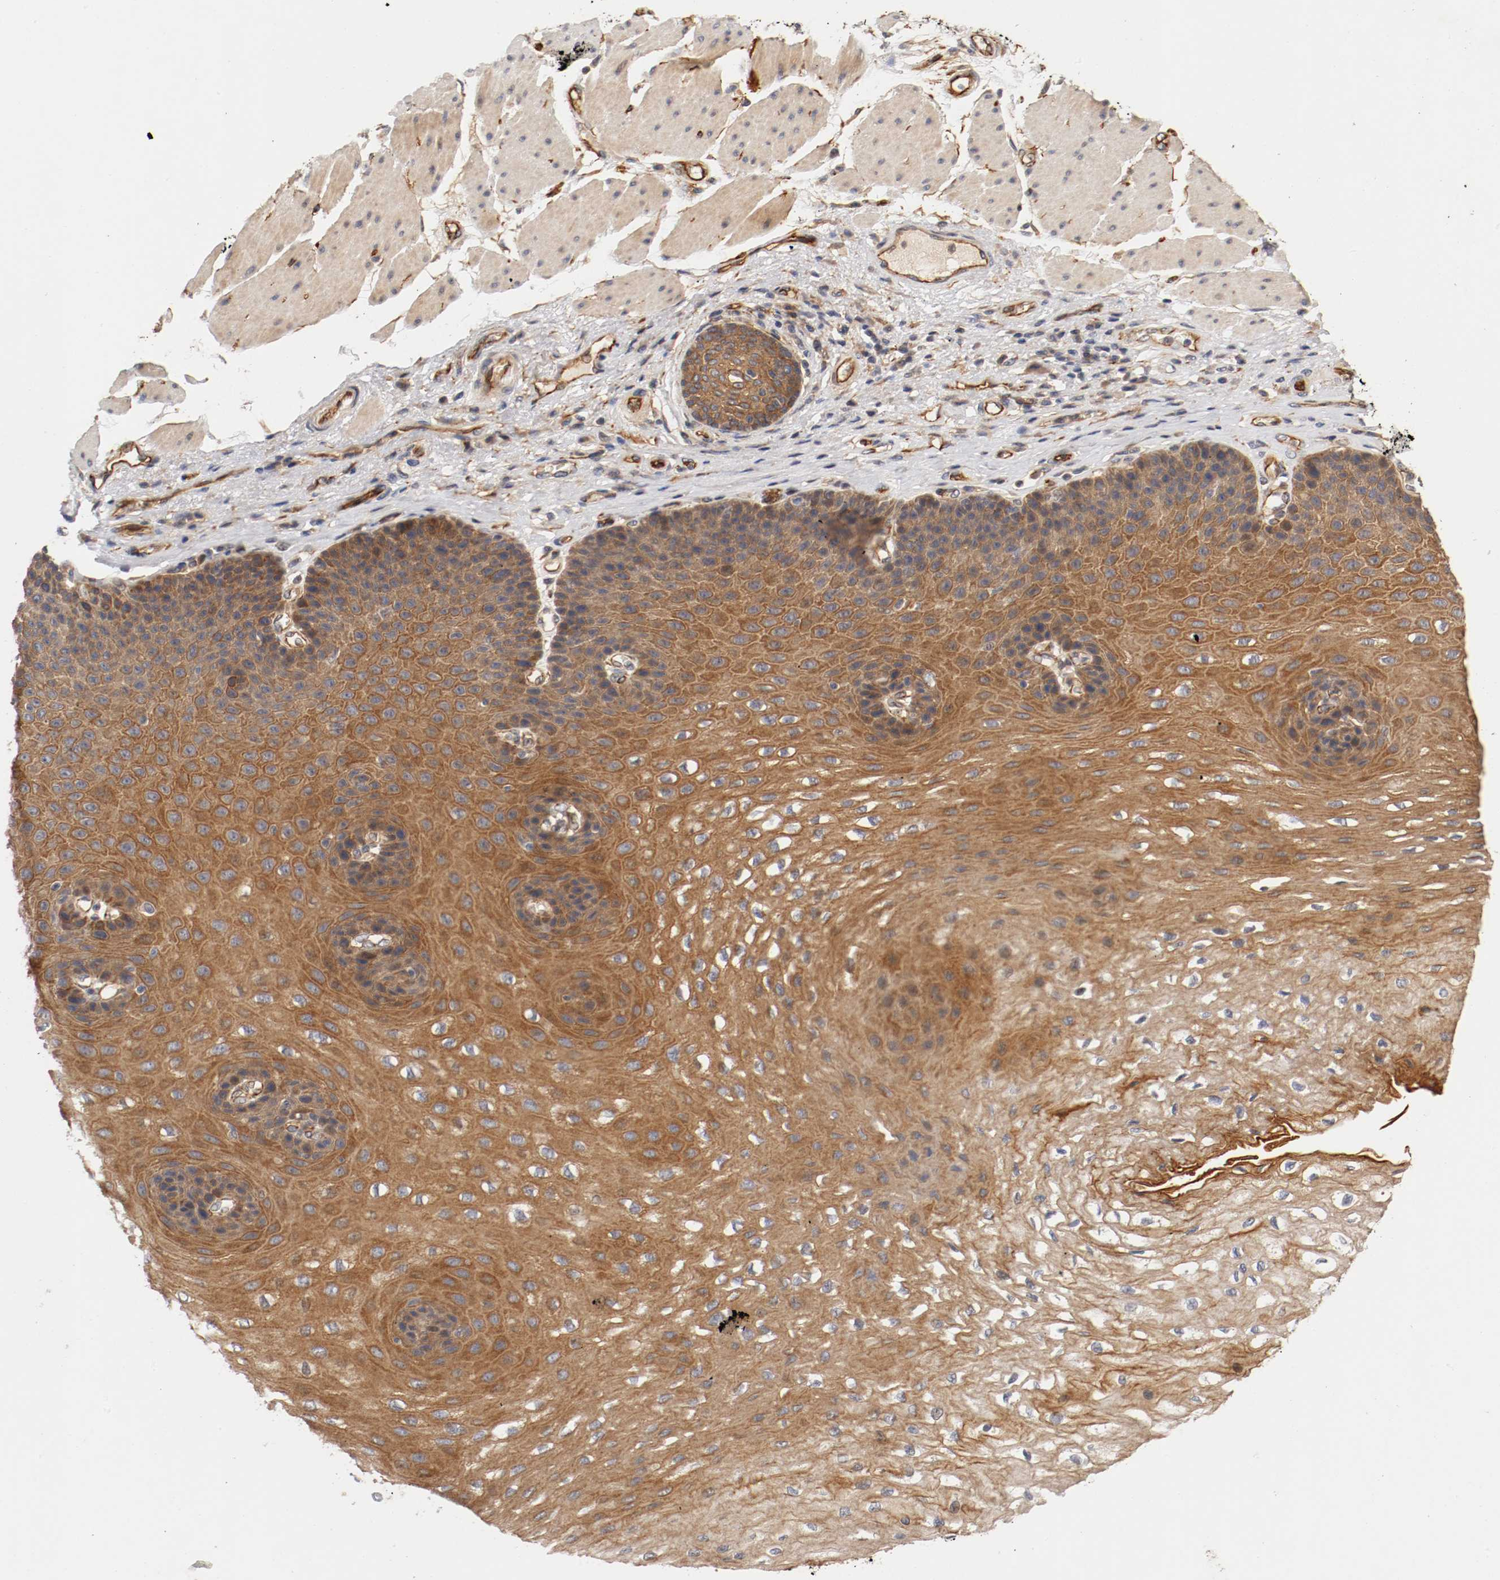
{"staining": {"intensity": "moderate", "quantity": ">75%", "location": "cytoplasmic/membranous"}, "tissue": "esophagus", "cell_type": "Squamous epithelial cells", "image_type": "normal", "snomed": [{"axis": "morphology", "description": "Normal tissue, NOS"}, {"axis": "topography", "description": "Esophagus"}], "caption": "Protein expression analysis of unremarkable esophagus shows moderate cytoplasmic/membranous positivity in approximately >75% of squamous epithelial cells.", "gene": "TYK2", "patient": {"sex": "female", "age": 72}}